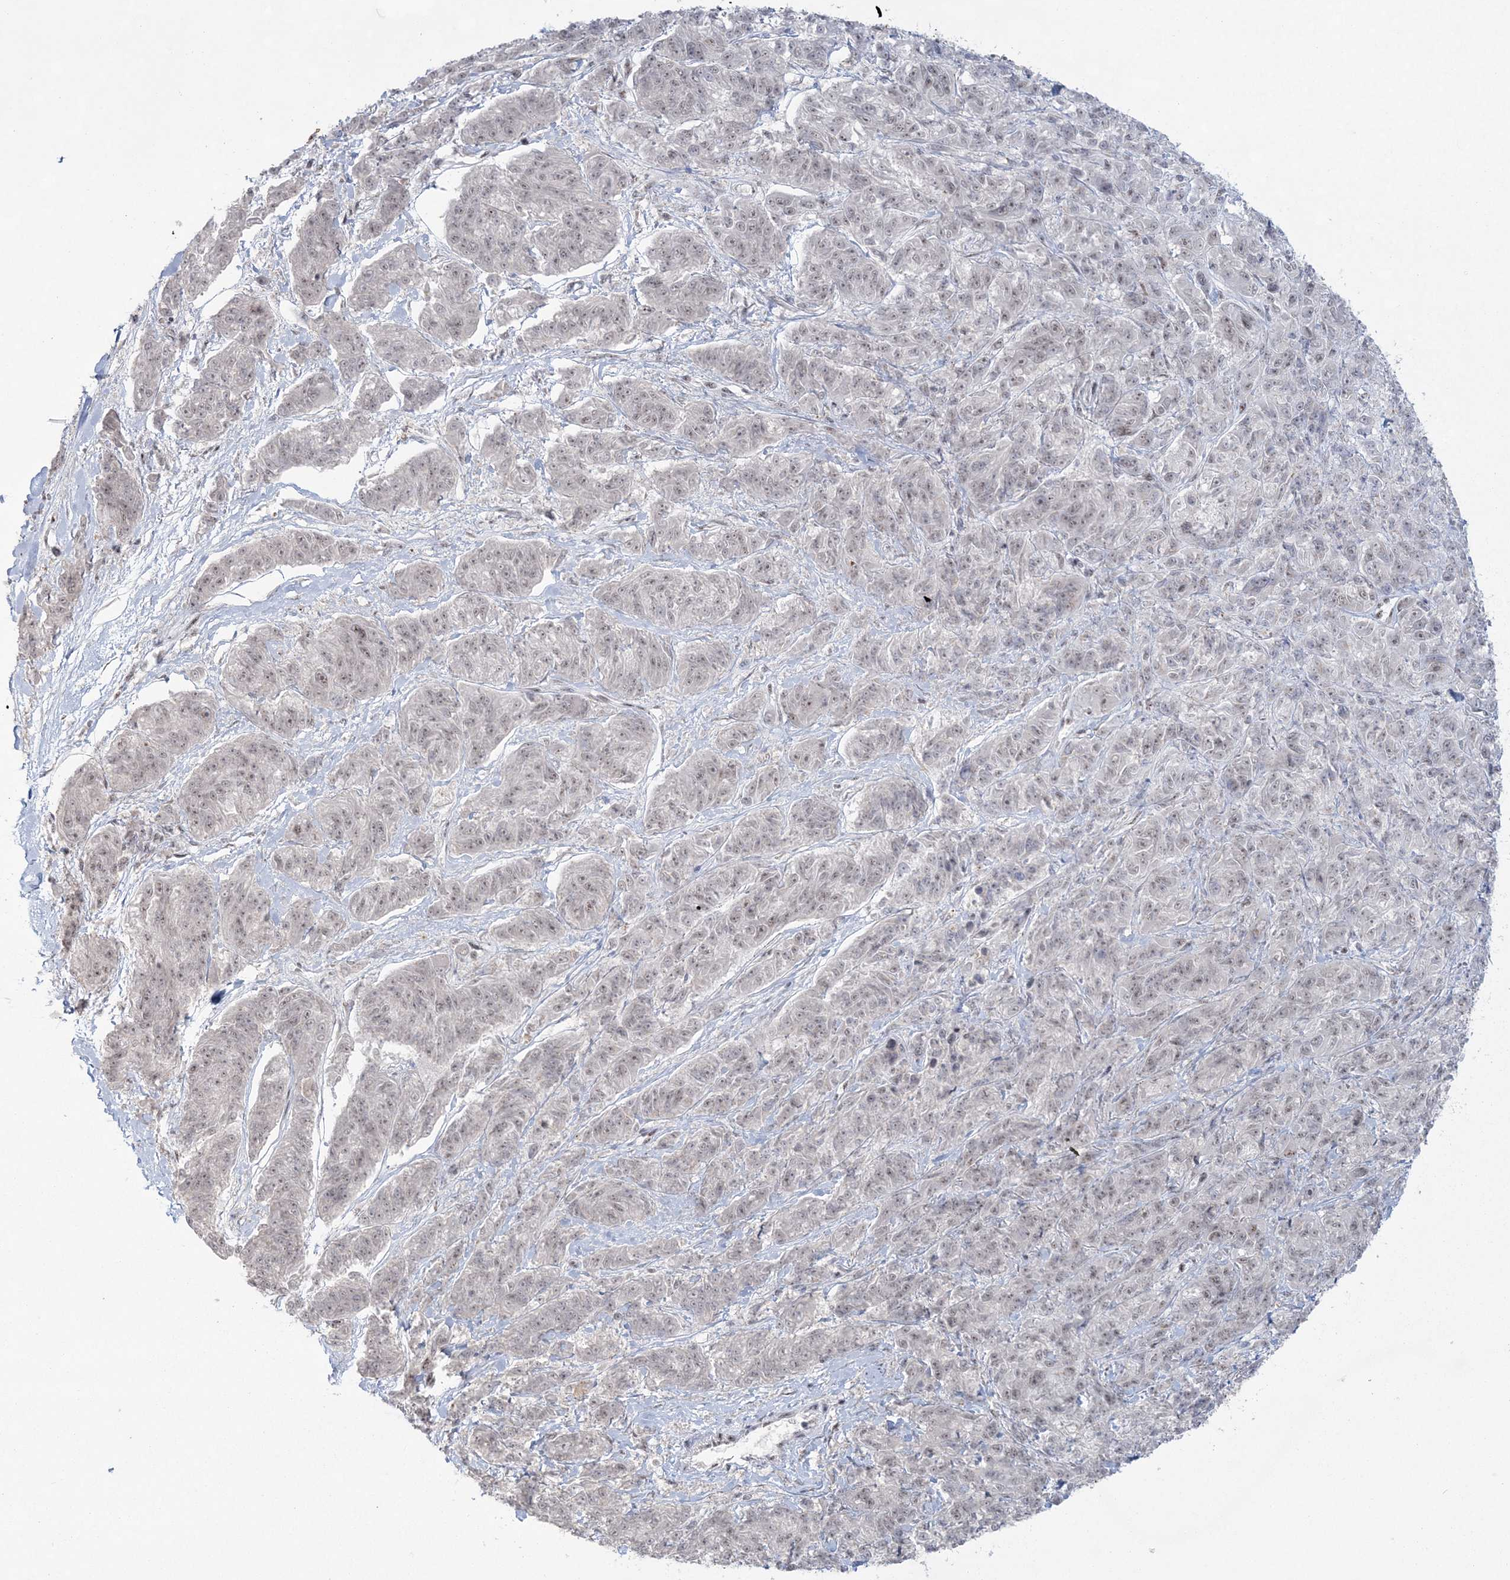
{"staining": {"intensity": "negative", "quantity": "none", "location": "none"}, "tissue": "melanoma", "cell_type": "Tumor cells", "image_type": "cancer", "snomed": [{"axis": "morphology", "description": "Malignant melanoma, NOS"}, {"axis": "topography", "description": "Skin"}], "caption": "Immunohistochemistry micrograph of malignant melanoma stained for a protein (brown), which demonstrates no expression in tumor cells.", "gene": "KDM6B", "patient": {"sex": "male", "age": 53}}